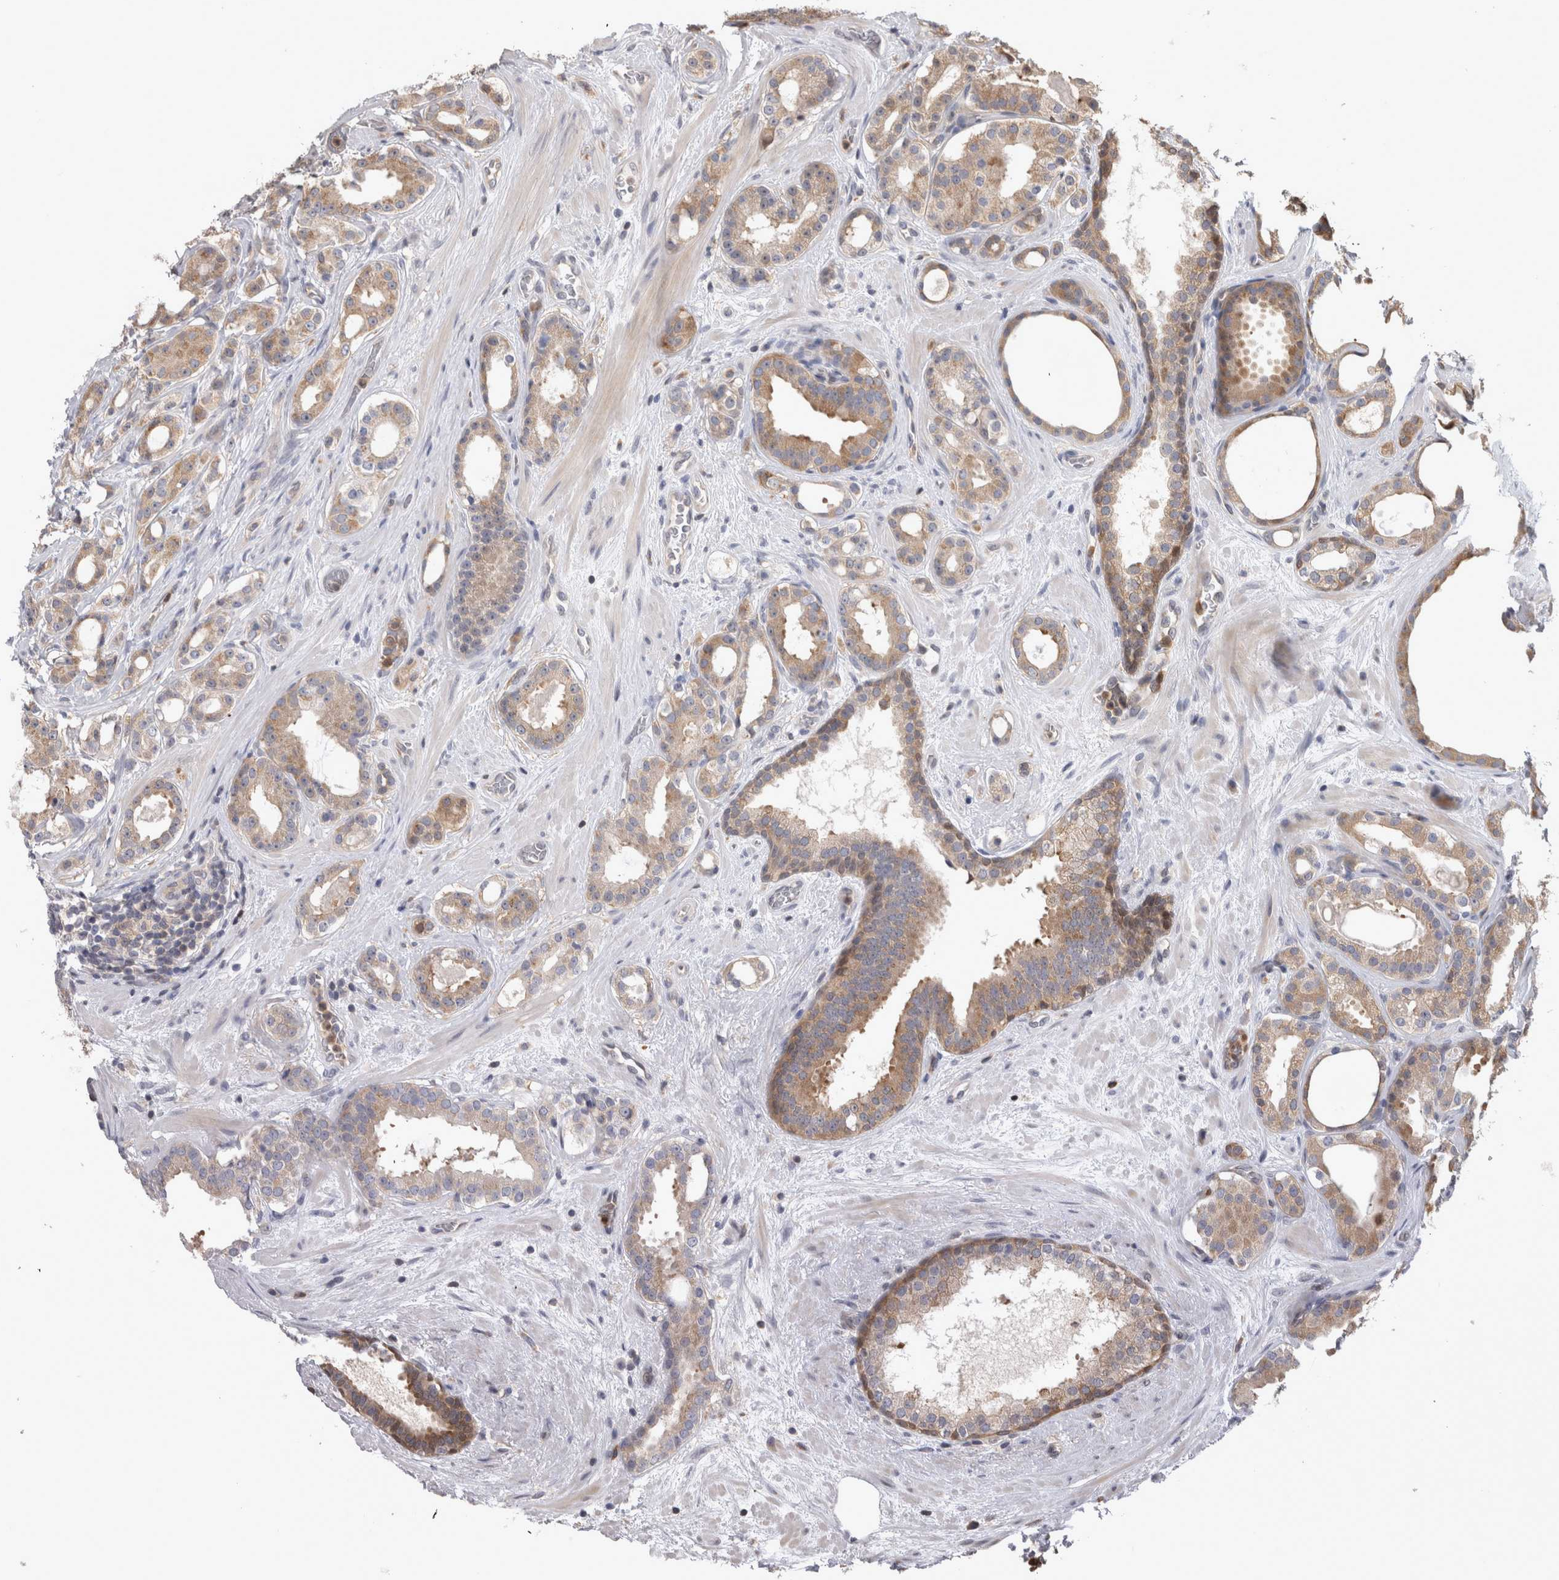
{"staining": {"intensity": "weak", "quantity": ">75%", "location": "cytoplasmic/membranous"}, "tissue": "prostate cancer", "cell_type": "Tumor cells", "image_type": "cancer", "snomed": [{"axis": "morphology", "description": "Adenocarcinoma, High grade"}, {"axis": "topography", "description": "Prostate"}], "caption": "Prostate high-grade adenocarcinoma was stained to show a protein in brown. There is low levels of weak cytoplasmic/membranous positivity in about >75% of tumor cells.", "gene": "USH1G", "patient": {"sex": "male", "age": 60}}